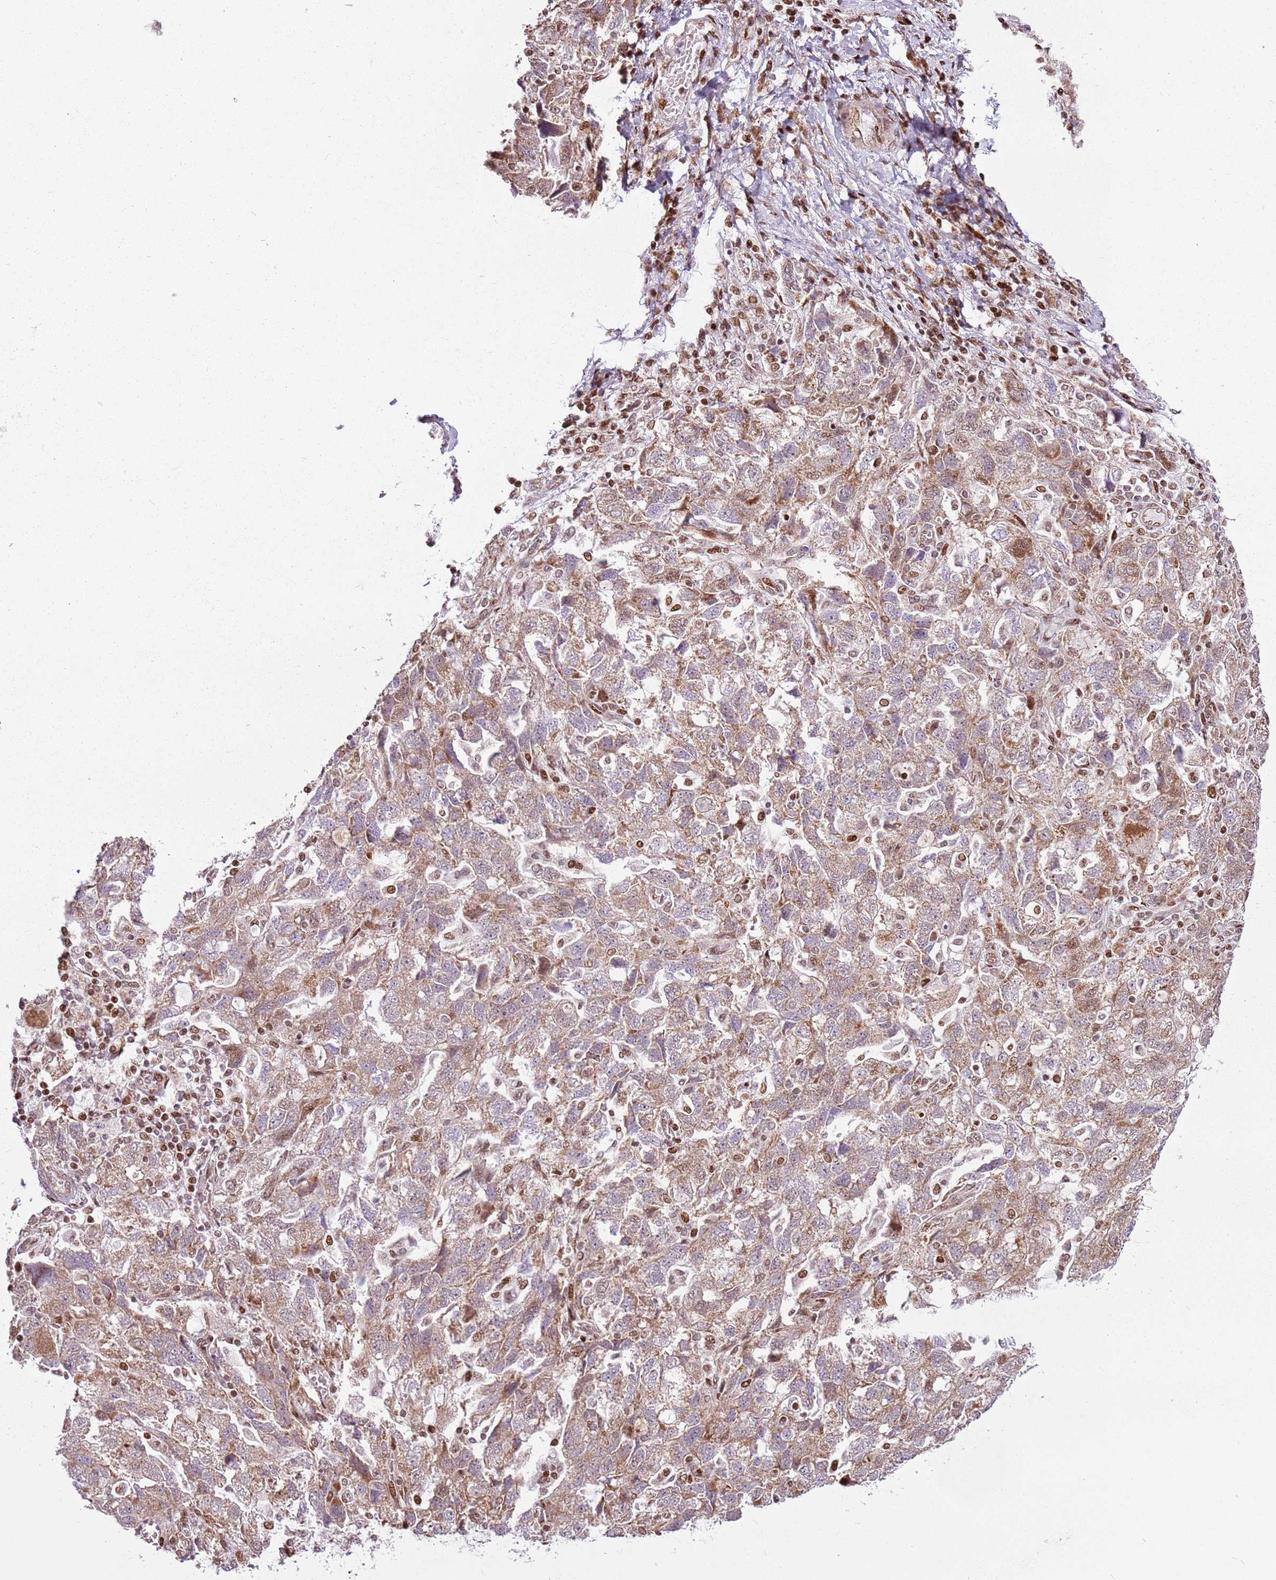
{"staining": {"intensity": "moderate", "quantity": ">75%", "location": "cytoplasmic/membranous"}, "tissue": "ovarian cancer", "cell_type": "Tumor cells", "image_type": "cancer", "snomed": [{"axis": "morphology", "description": "Carcinoma, NOS"}, {"axis": "morphology", "description": "Cystadenocarcinoma, serous, NOS"}, {"axis": "topography", "description": "Ovary"}], "caption": "A photomicrograph showing moderate cytoplasmic/membranous expression in about >75% of tumor cells in ovarian cancer, as visualized by brown immunohistochemical staining.", "gene": "PCTP", "patient": {"sex": "female", "age": 69}}